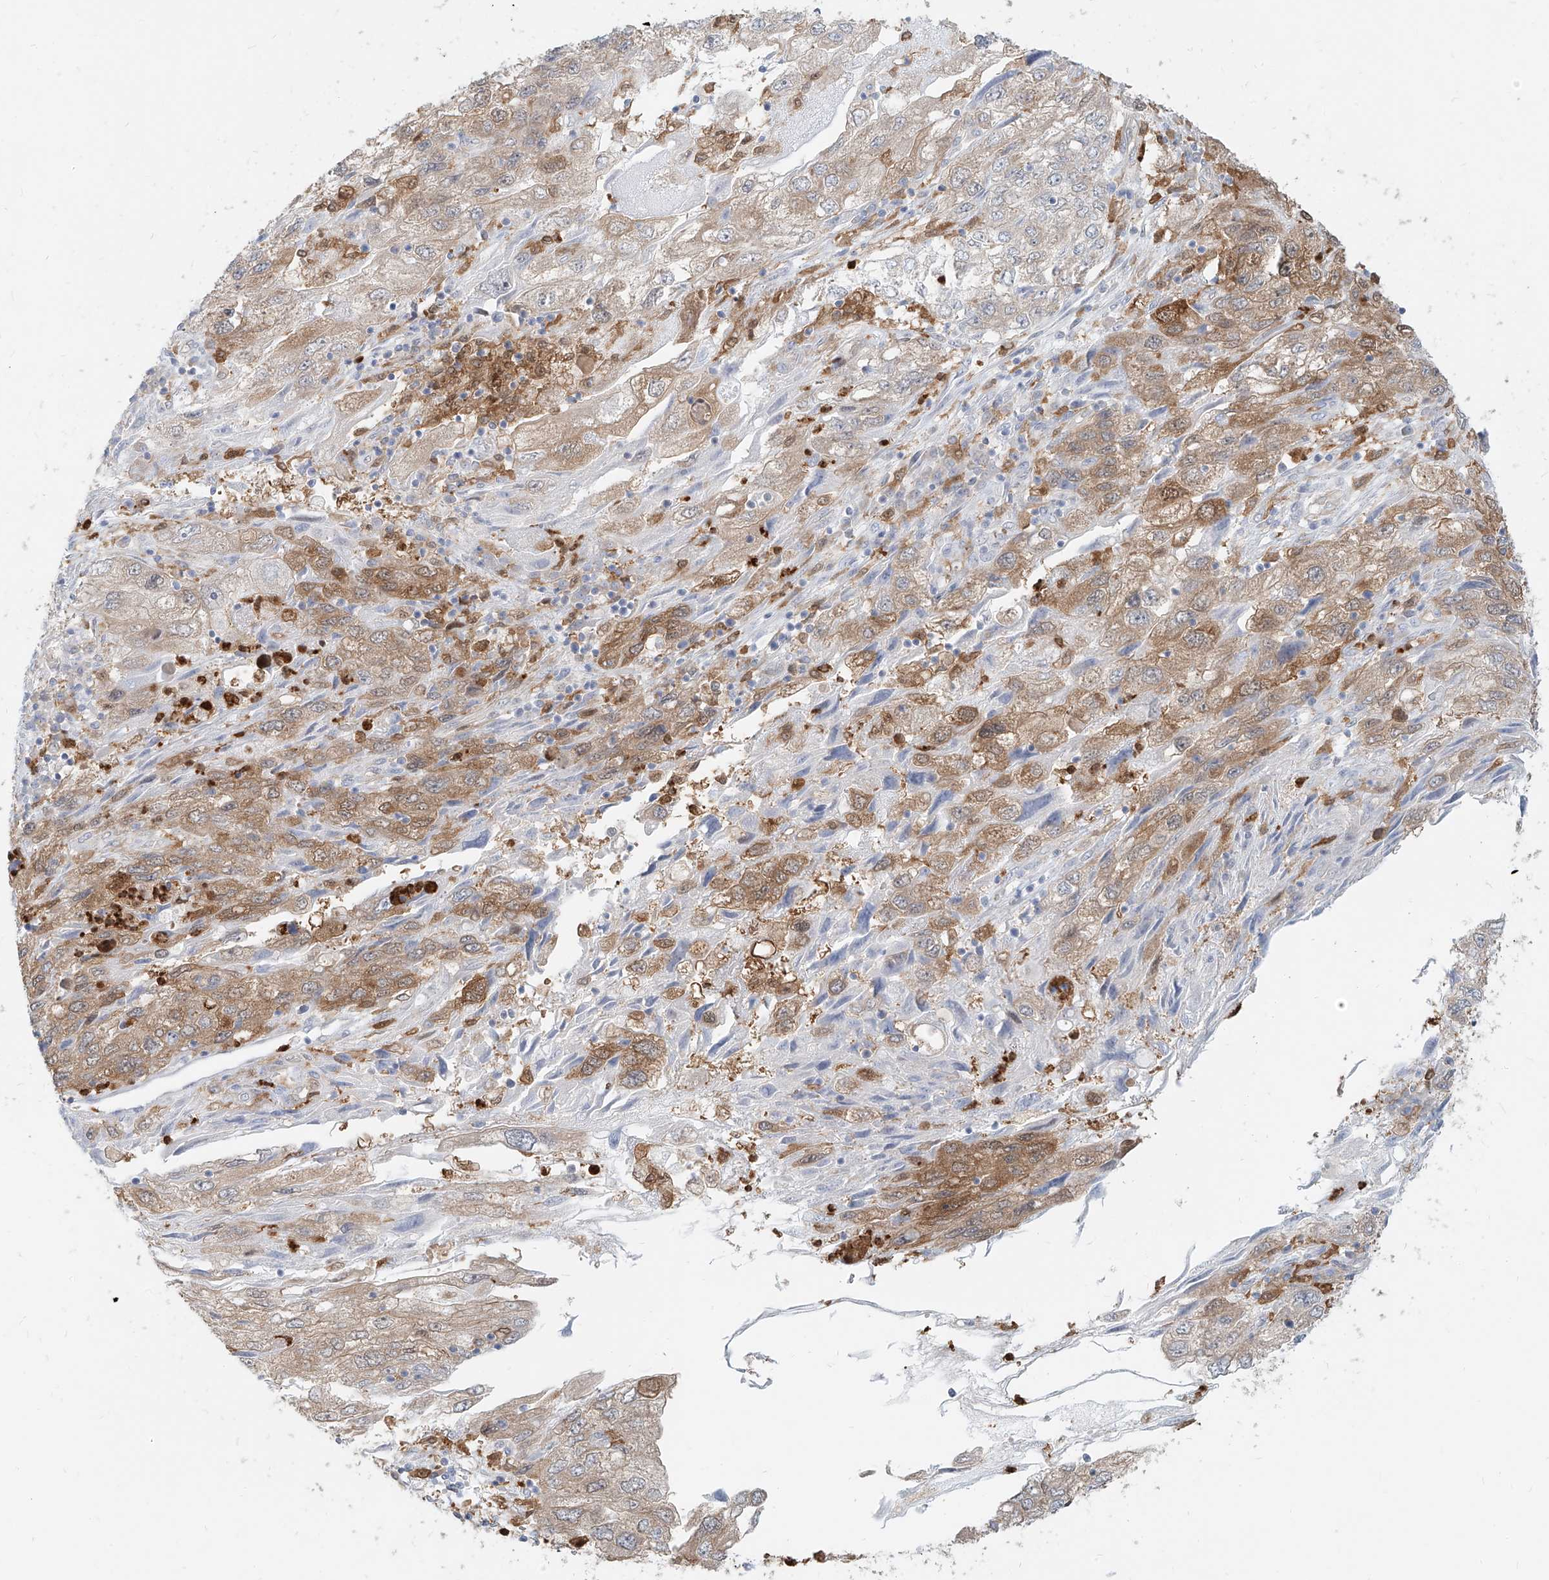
{"staining": {"intensity": "moderate", "quantity": "25%-75%", "location": "cytoplasmic/membranous"}, "tissue": "endometrial cancer", "cell_type": "Tumor cells", "image_type": "cancer", "snomed": [{"axis": "morphology", "description": "Adenocarcinoma, NOS"}, {"axis": "topography", "description": "Endometrium"}], "caption": "Moderate cytoplasmic/membranous protein positivity is identified in approximately 25%-75% of tumor cells in endometrial cancer.", "gene": "PGD", "patient": {"sex": "female", "age": 49}}